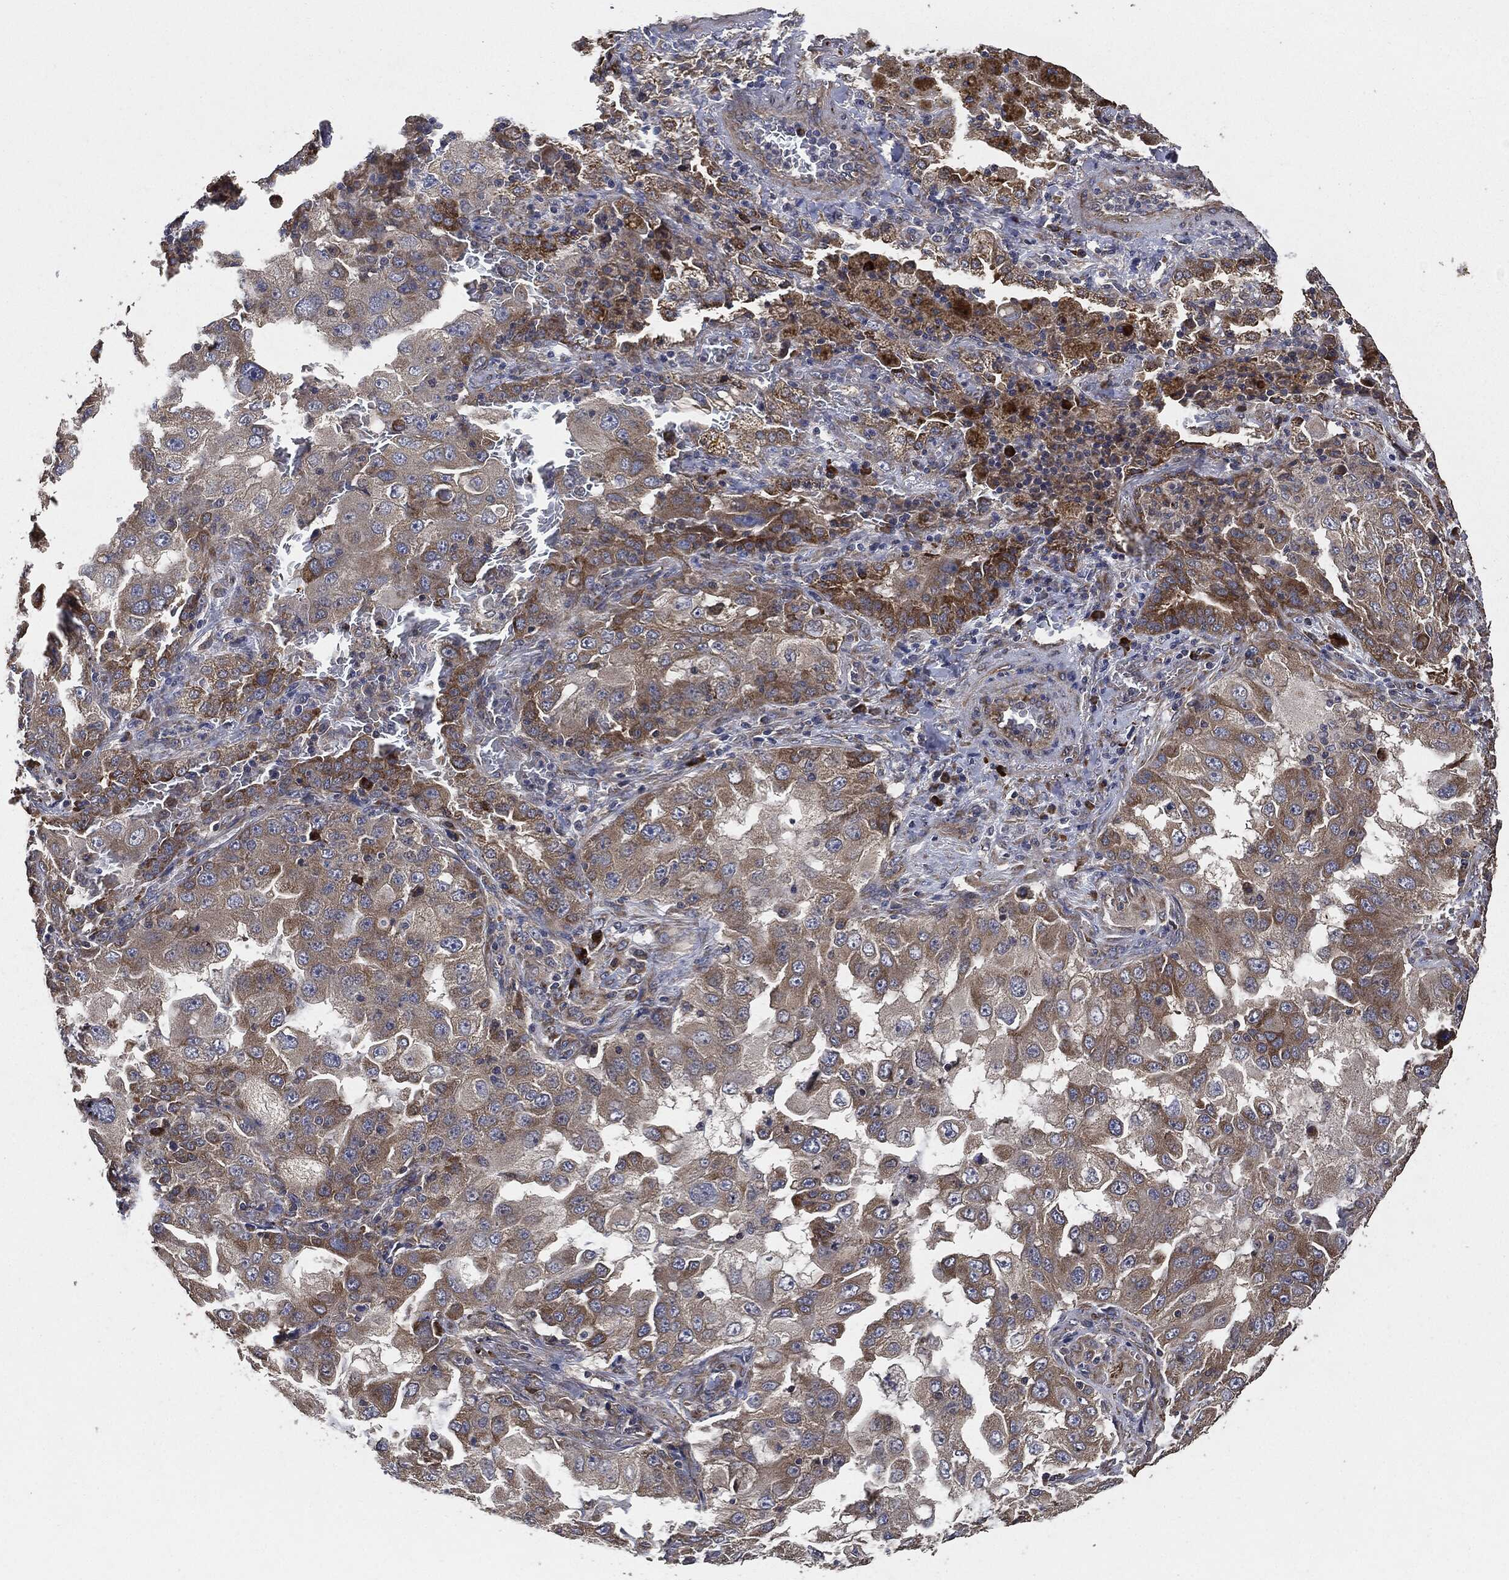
{"staining": {"intensity": "strong", "quantity": "25%-75%", "location": "cytoplasmic/membranous"}, "tissue": "lung cancer", "cell_type": "Tumor cells", "image_type": "cancer", "snomed": [{"axis": "morphology", "description": "Adenocarcinoma, NOS"}, {"axis": "topography", "description": "Lung"}], "caption": "This is an image of immunohistochemistry staining of adenocarcinoma (lung), which shows strong positivity in the cytoplasmic/membranous of tumor cells.", "gene": "STK3", "patient": {"sex": "female", "age": 61}}